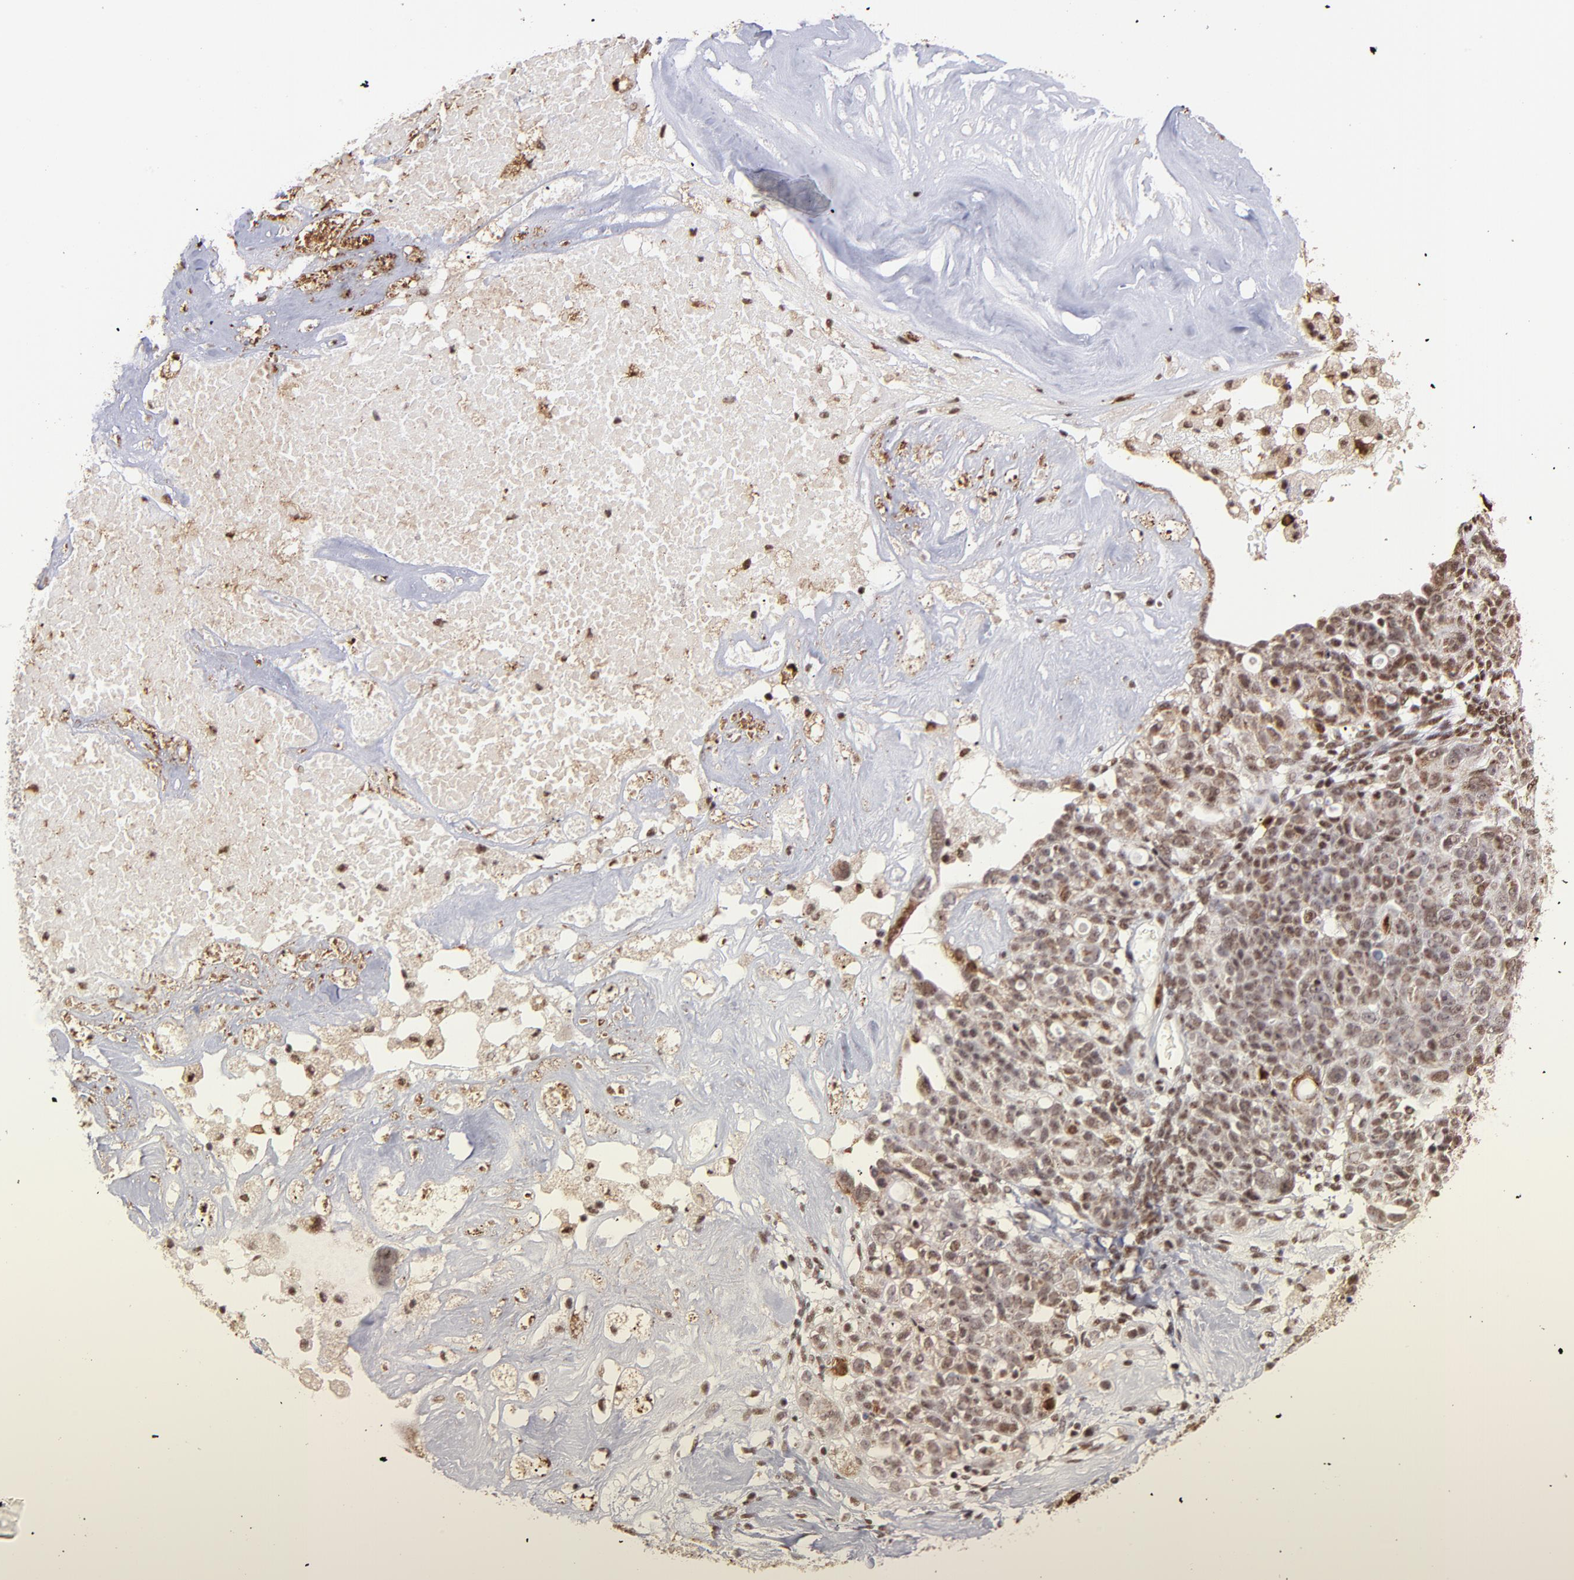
{"staining": {"intensity": "moderate", "quantity": ">75%", "location": "cytoplasmic/membranous,nuclear"}, "tissue": "ovarian cancer", "cell_type": "Tumor cells", "image_type": "cancer", "snomed": [{"axis": "morphology", "description": "Cystadenocarcinoma, serous, NOS"}, {"axis": "topography", "description": "Ovary"}], "caption": "IHC of ovarian cancer exhibits medium levels of moderate cytoplasmic/membranous and nuclear staining in approximately >75% of tumor cells.", "gene": "ZFX", "patient": {"sex": "female", "age": 66}}